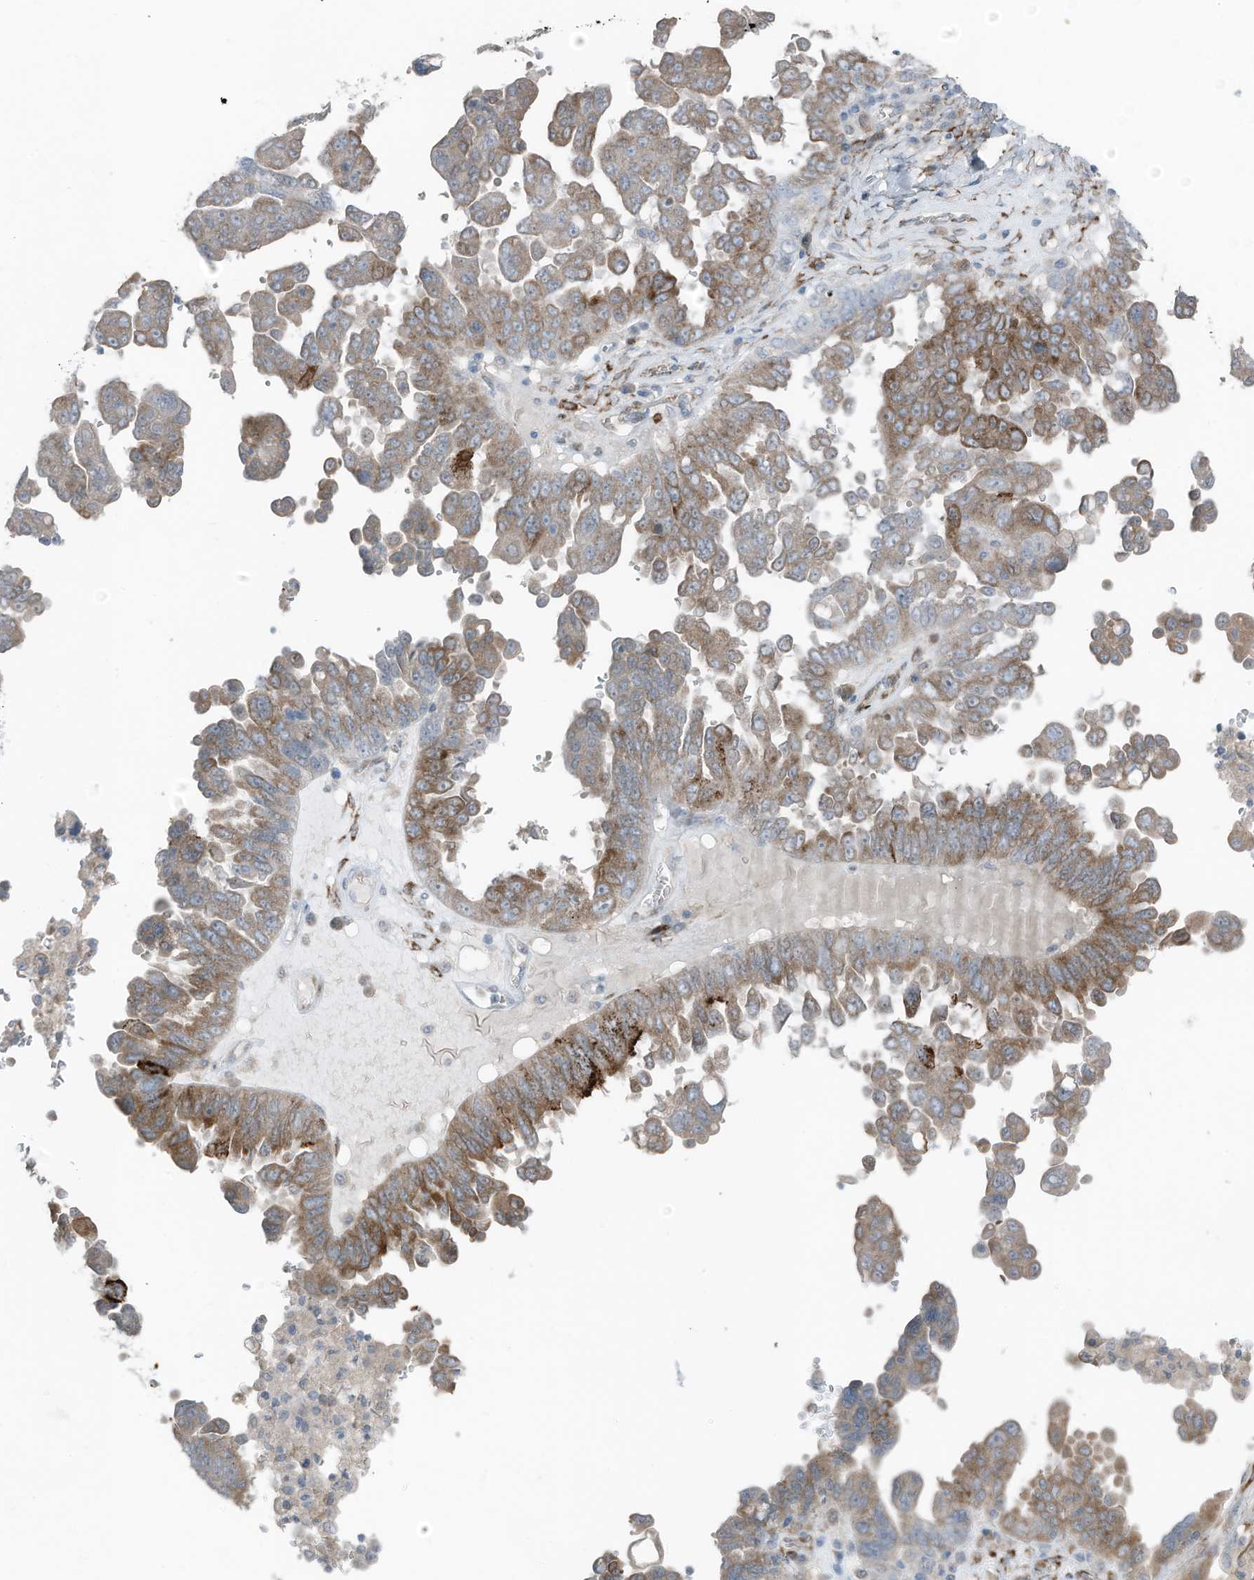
{"staining": {"intensity": "moderate", "quantity": "25%-75%", "location": "cytoplasmic/membranous"}, "tissue": "ovarian cancer", "cell_type": "Tumor cells", "image_type": "cancer", "snomed": [{"axis": "morphology", "description": "Carcinoma, endometroid"}, {"axis": "topography", "description": "Ovary"}], "caption": "This micrograph displays ovarian cancer stained with immunohistochemistry (IHC) to label a protein in brown. The cytoplasmic/membranous of tumor cells show moderate positivity for the protein. Nuclei are counter-stained blue.", "gene": "ARHGEF33", "patient": {"sex": "female", "age": 62}}